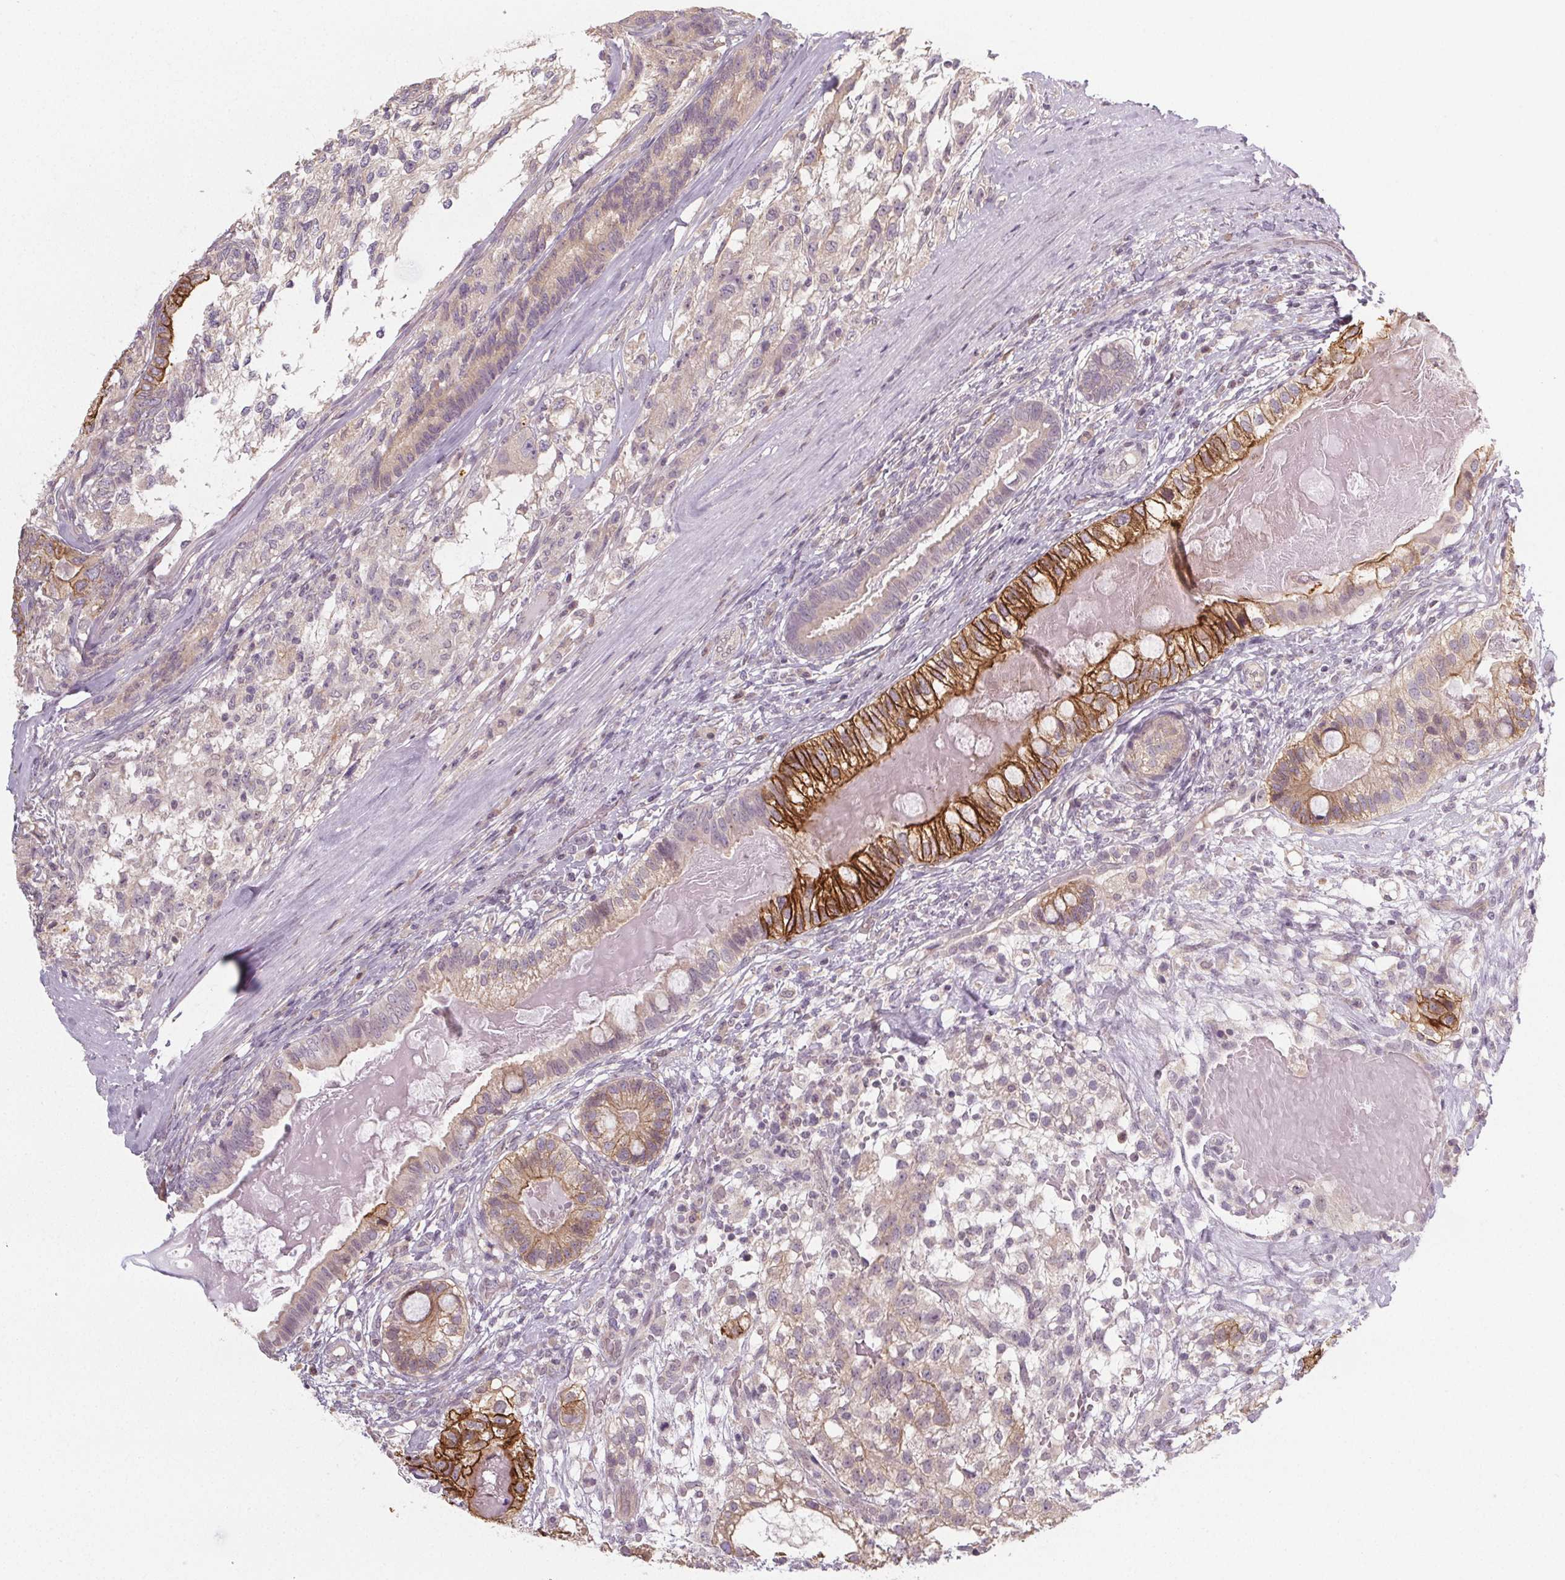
{"staining": {"intensity": "strong", "quantity": "<25%", "location": "cytoplasmic/membranous"}, "tissue": "testis cancer", "cell_type": "Tumor cells", "image_type": "cancer", "snomed": [{"axis": "morphology", "description": "Seminoma, NOS"}, {"axis": "morphology", "description": "Carcinoma, Embryonal, NOS"}, {"axis": "topography", "description": "Testis"}], "caption": "Protein analysis of embryonal carcinoma (testis) tissue exhibits strong cytoplasmic/membranous expression in about <25% of tumor cells.", "gene": "SLC26A2", "patient": {"sex": "male", "age": 41}}